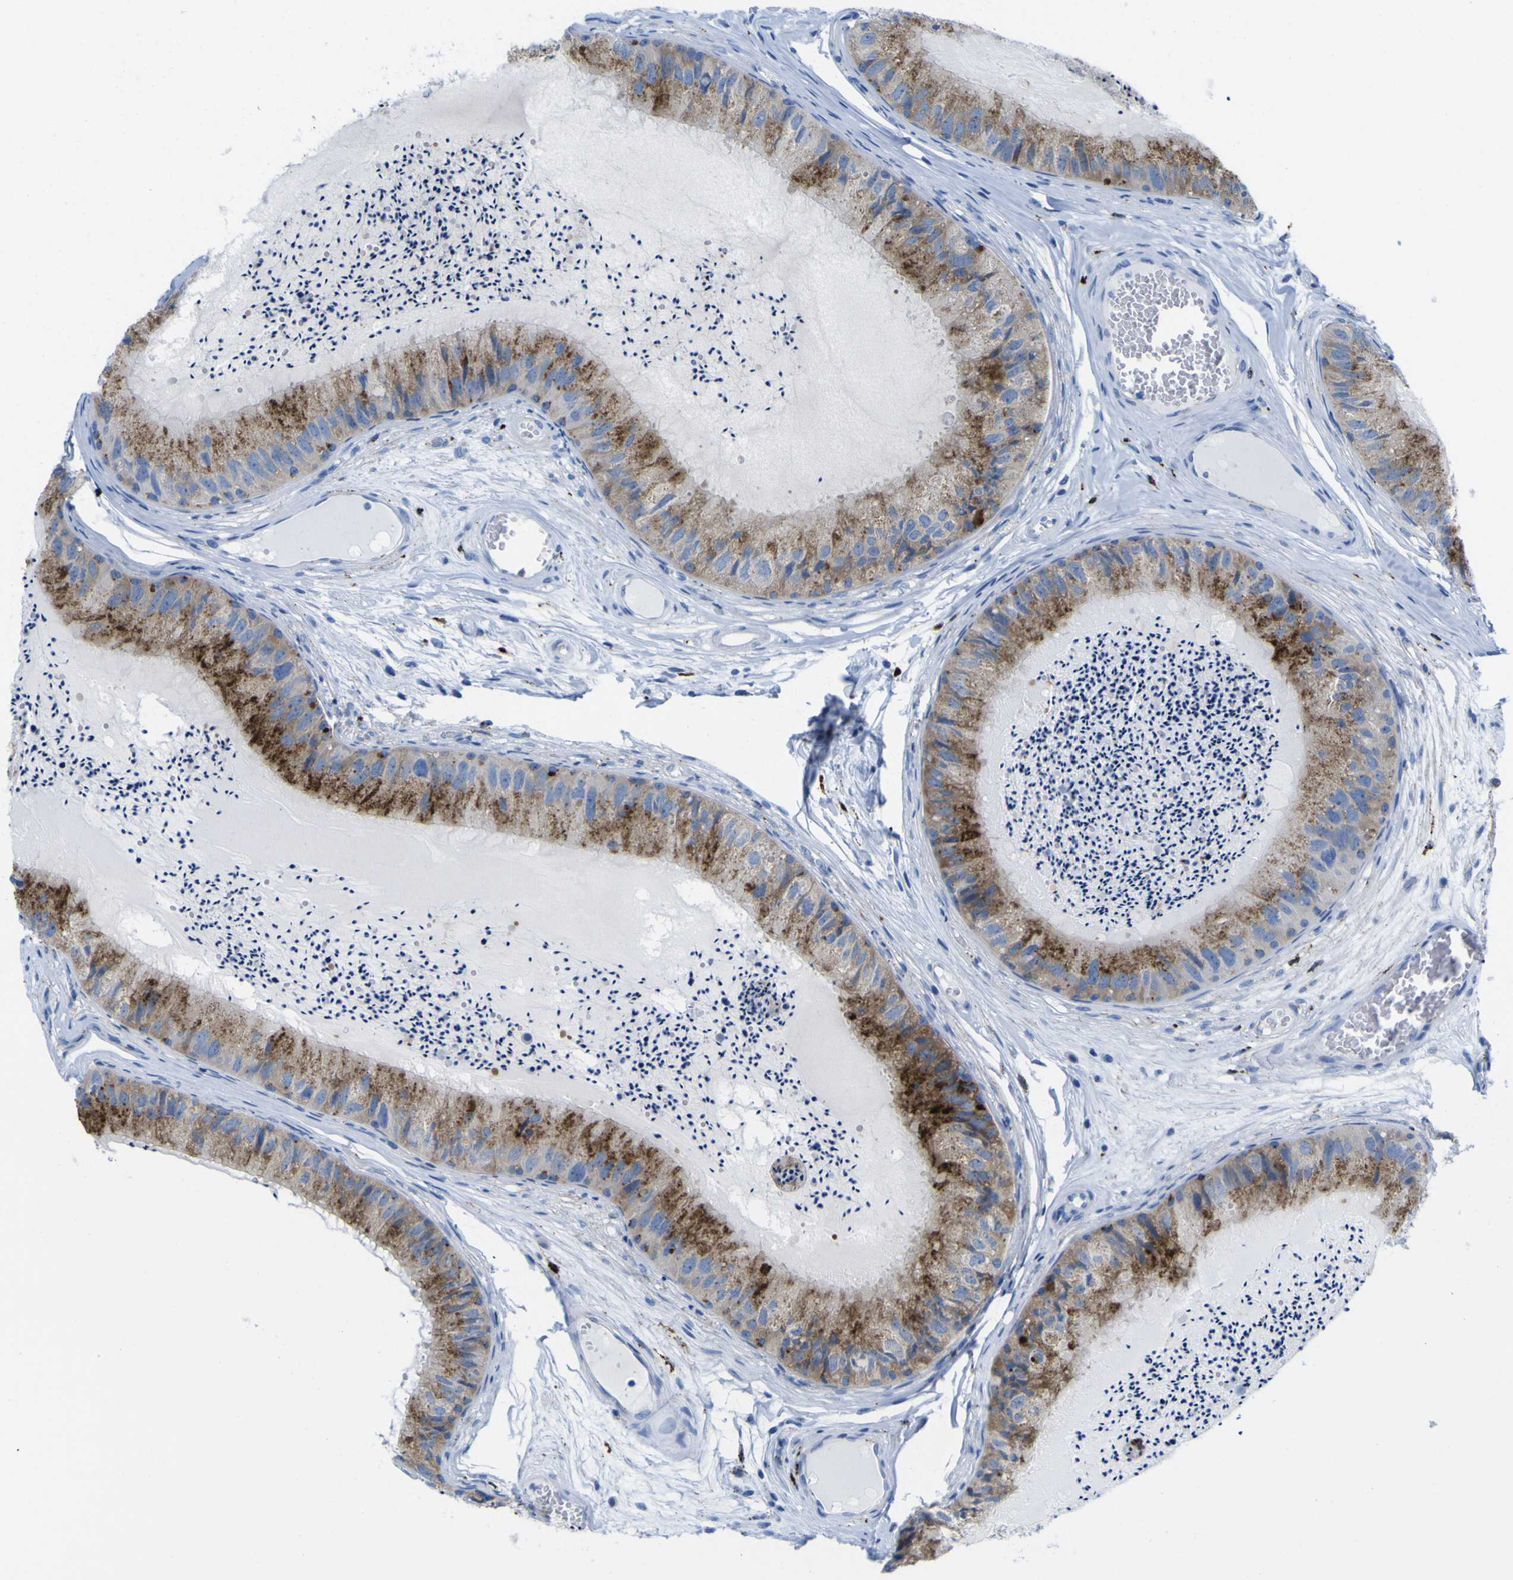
{"staining": {"intensity": "strong", "quantity": "25%-75%", "location": "cytoplasmic/membranous"}, "tissue": "epididymis", "cell_type": "Glandular cells", "image_type": "normal", "snomed": [{"axis": "morphology", "description": "Normal tissue, NOS"}, {"axis": "topography", "description": "Epididymis"}], "caption": "A photomicrograph of human epididymis stained for a protein displays strong cytoplasmic/membranous brown staining in glandular cells. (DAB (3,3'-diaminobenzidine) = brown stain, brightfield microscopy at high magnification).", "gene": "PLD3", "patient": {"sex": "male", "age": 31}}